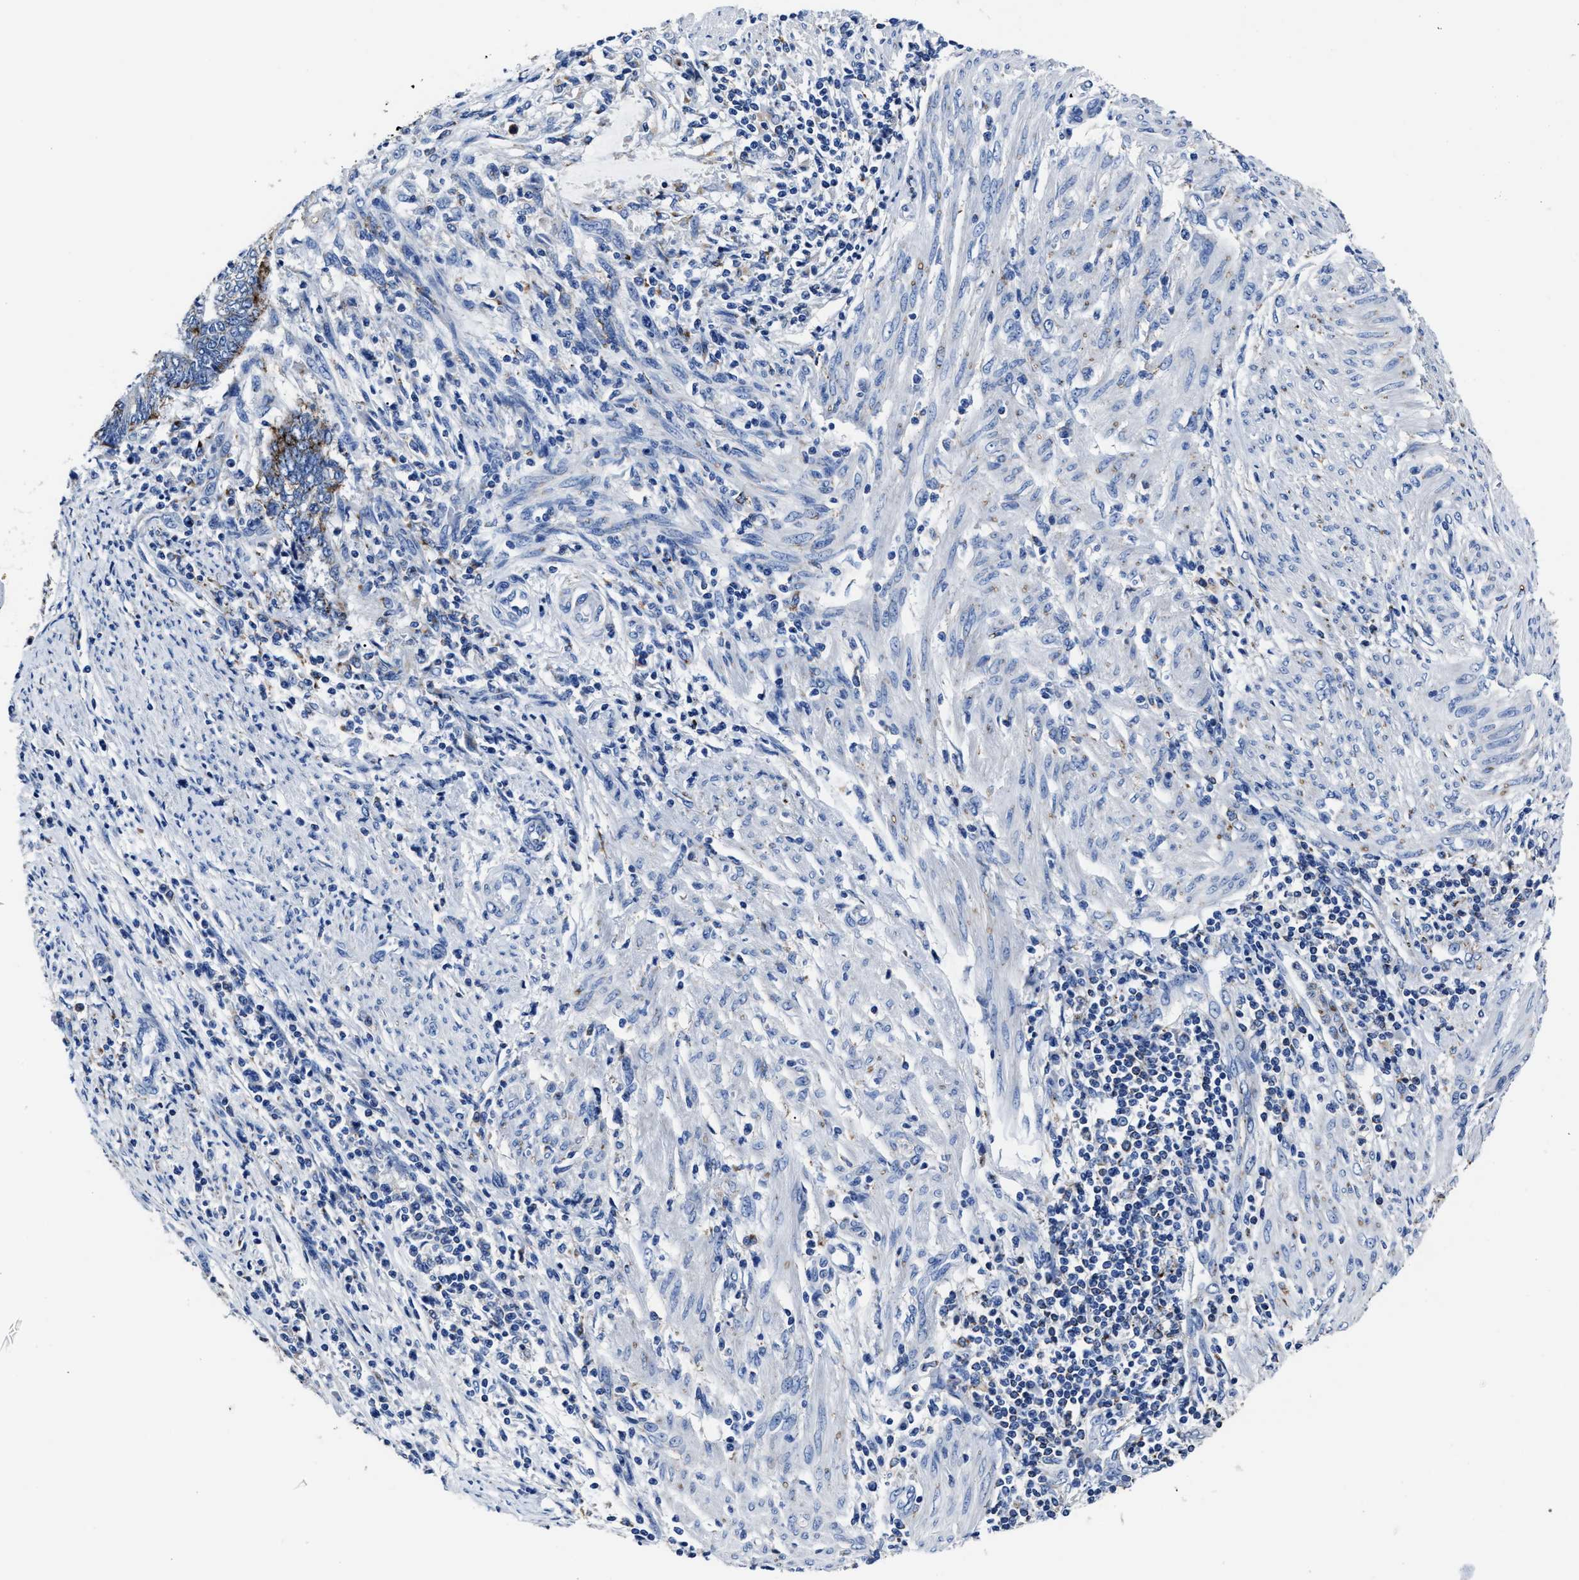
{"staining": {"intensity": "strong", "quantity": "<25%", "location": "cytoplasmic/membranous"}, "tissue": "endometrial cancer", "cell_type": "Tumor cells", "image_type": "cancer", "snomed": [{"axis": "morphology", "description": "Adenocarcinoma, NOS"}, {"axis": "topography", "description": "Uterus"}, {"axis": "topography", "description": "Endometrium"}], "caption": "Brown immunohistochemical staining in human endometrial adenocarcinoma reveals strong cytoplasmic/membranous positivity in about <25% of tumor cells.", "gene": "LAMTOR4", "patient": {"sex": "female", "age": 70}}